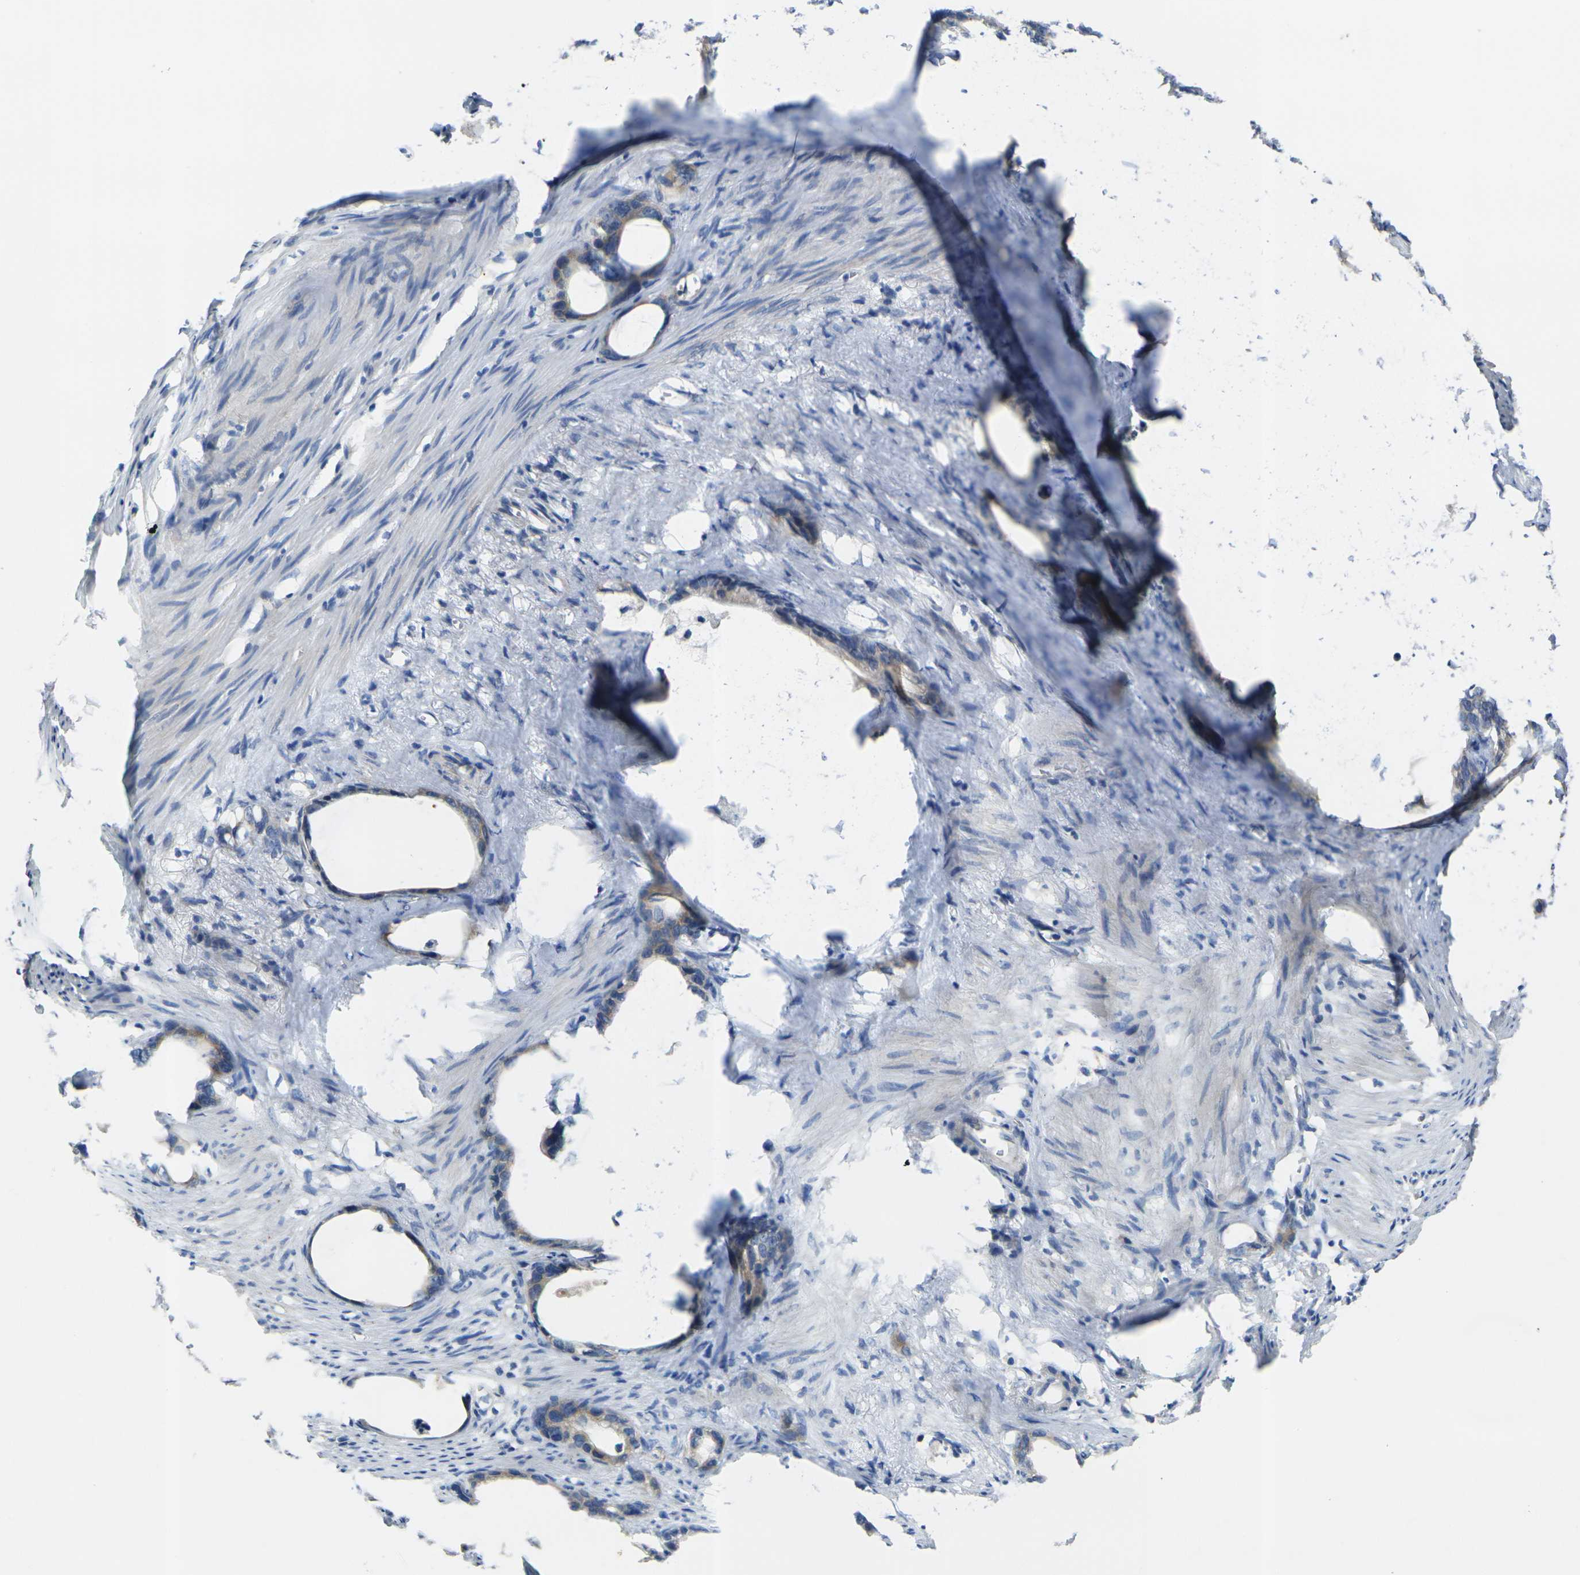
{"staining": {"intensity": "weak", "quantity": ">75%", "location": "cytoplasmic/membranous"}, "tissue": "stomach cancer", "cell_type": "Tumor cells", "image_type": "cancer", "snomed": [{"axis": "morphology", "description": "Adenocarcinoma, NOS"}, {"axis": "topography", "description": "Stomach"}], "caption": "Tumor cells exhibit low levels of weak cytoplasmic/membranous positivity in approximately >75% of cells in human stomach cancer (adenocarcinoma).", "gene": "GNA12", "patient": {"sex": "female", "age": 75}}